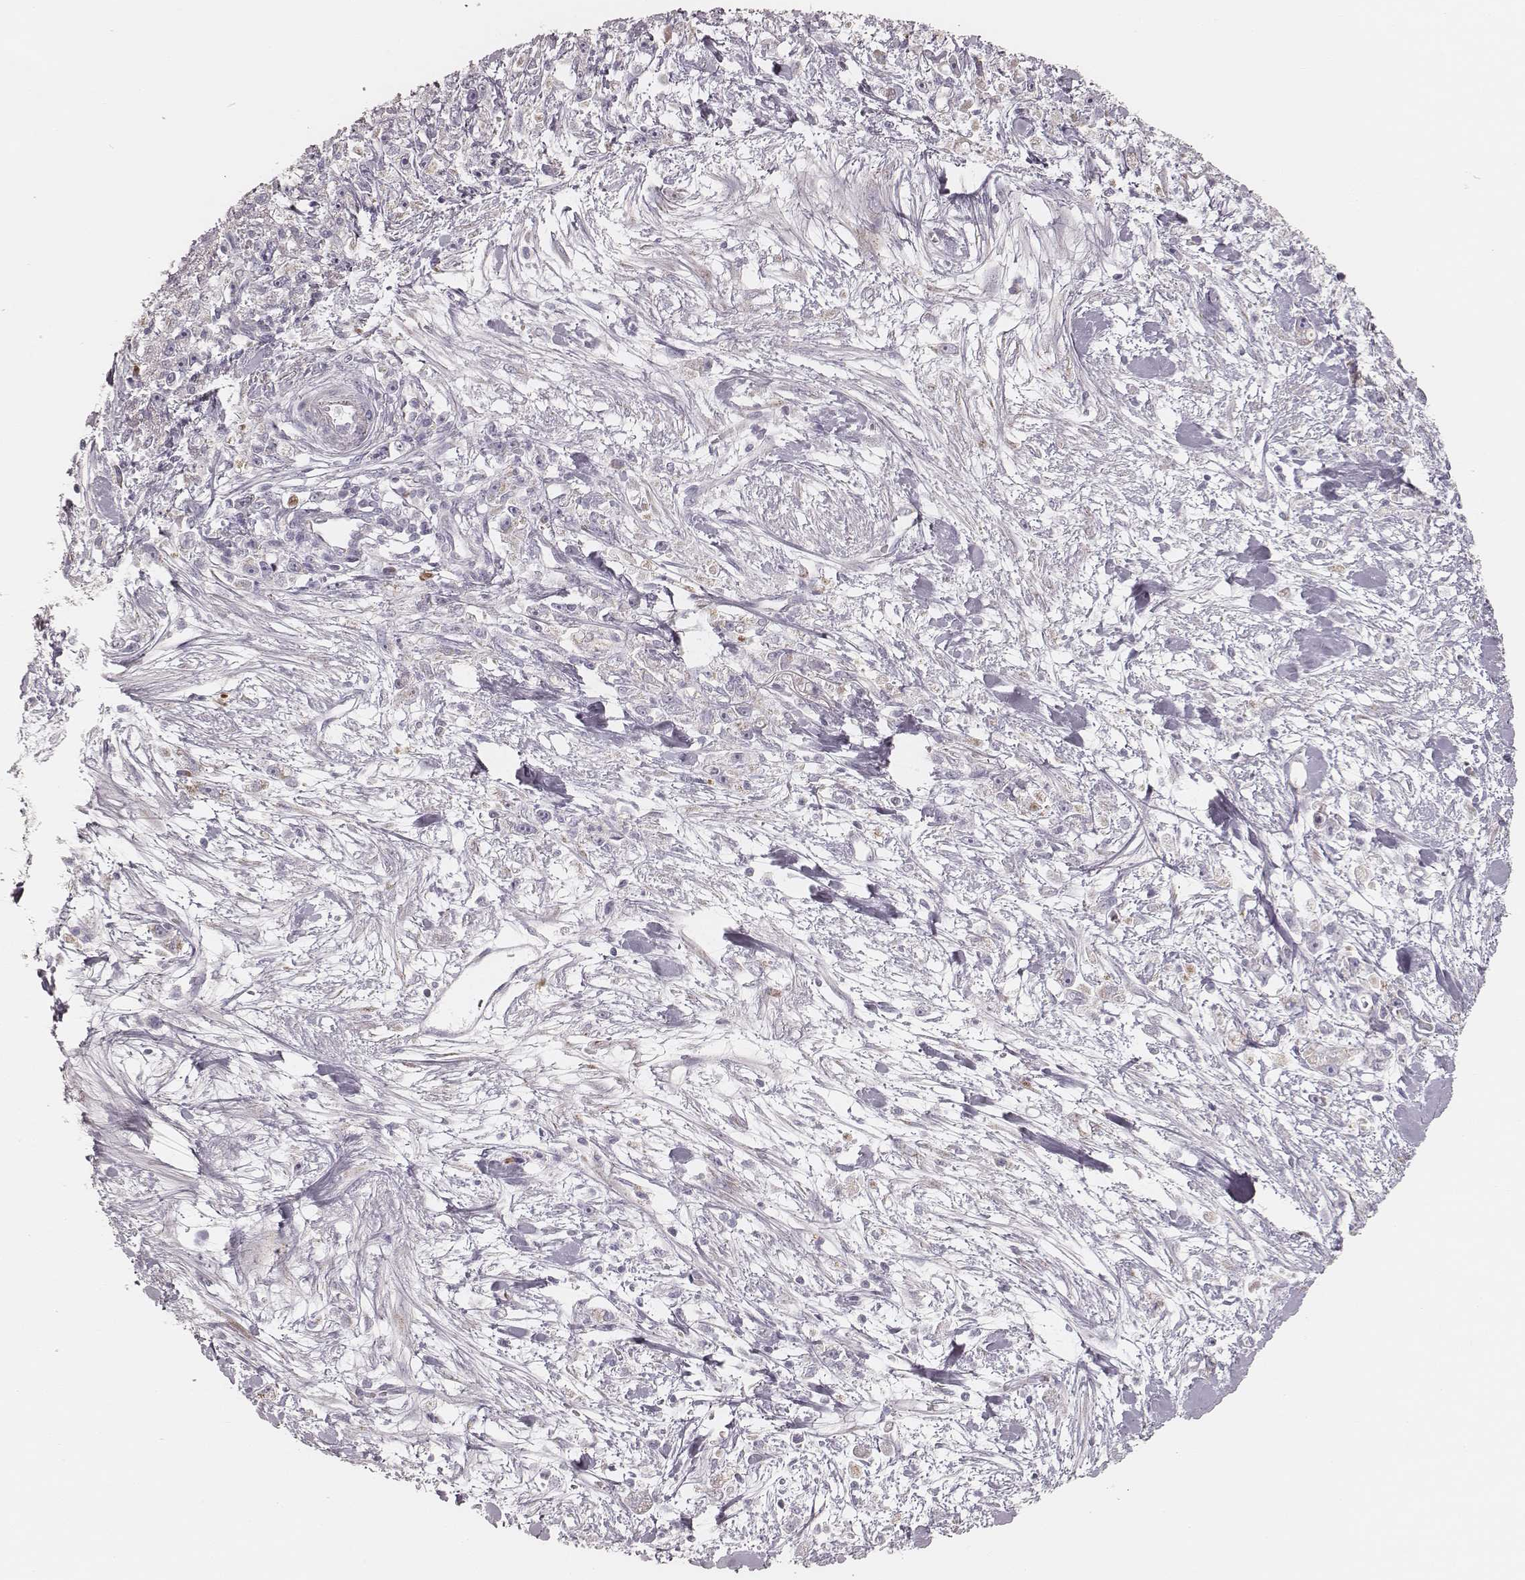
{"staining": {"intensity": "negative", "quantity": "none", "location": "none"}, "tissue": "stomach cancer", "cell_type": "Tumor cells", "image_type": "cancer", "snomed": [{"axis": "morphology", "description": "Adenocarcinoma, NOS"}, {"axis": "topography", "description": "Stomach"}], "caption": "Tumor cells show no significant positivity in stomach adenocarcinoma.", "gene": "KIF5C", "patient": {"sex": "female", "age": 59}}